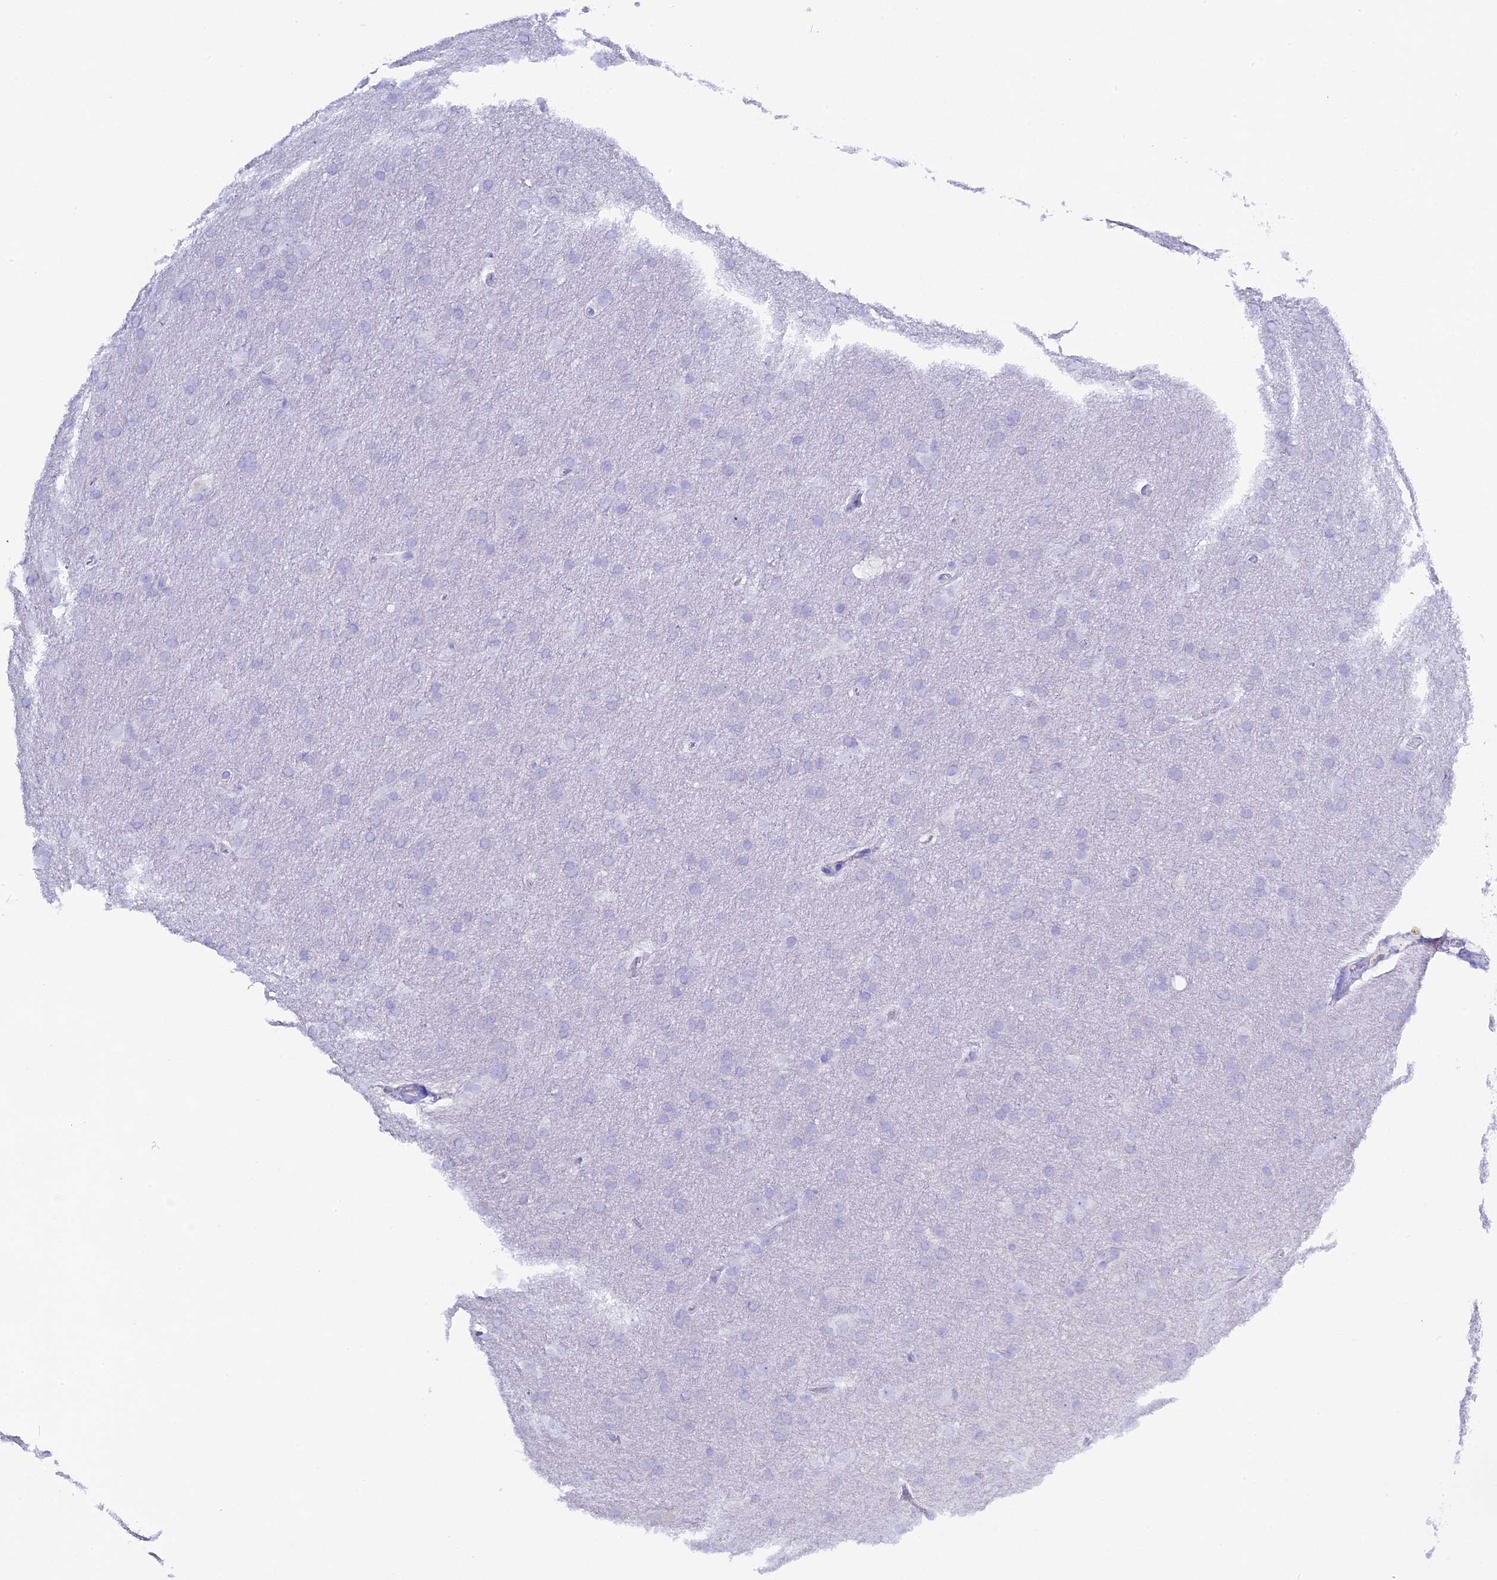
{"staining": {"intensity": "negative", "quantity": "none", "location": "none"}, "tissue": "glioma", "cell_type": "Tumor cells", "image_type": "cancer", "snomed": [{"axis": "morphology", "description": "Glioma, malignant, Low grade"}, {"axis": "topography", "description": "Brain"}], "caption": "Immunohistochemistry image of glioma stained for a protein (brown), which displays no staining in tumor cells. The staining was performed using DAB (3,3'-diaminobenzidine) to visualize the protein expression in brown, while the nuclei were stained in blue with hematoxylin (Magnification: 20x).", "gene": "FKBP11", "patient": {"sex": "female", "age": 32}}